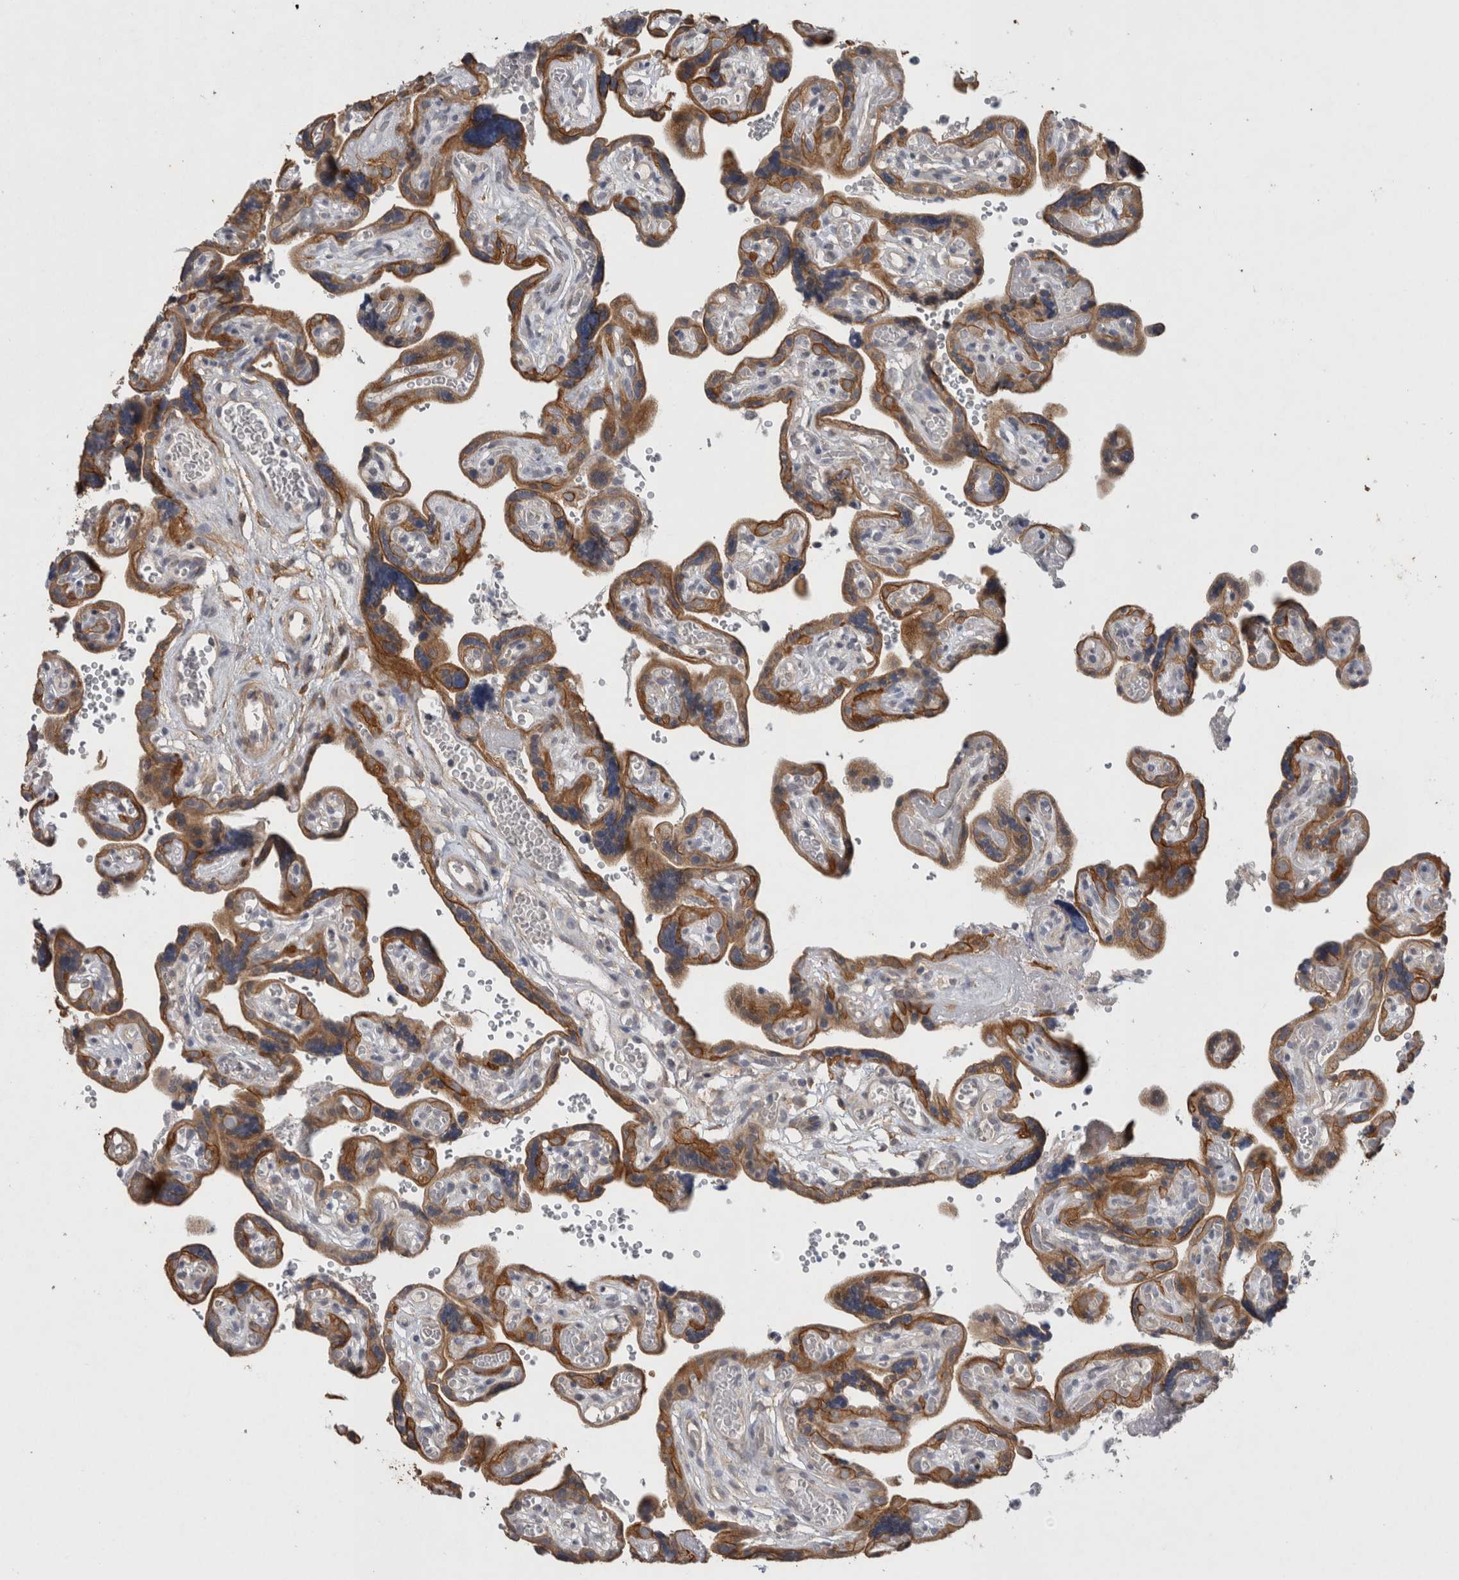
{"staining": {"intensity": "strong", "quantity": ">75%", "location": "cytoplasmic/membranous"}, "tissue": "placenta", "cell_type": "Decidual cells", "image_type": "normal", "snomed": [{"axis": "morphology", "description": "Normal tissue, NOS"}, {"axis": "topography", "description": "Placenta"}], "caption": "Approximately >75% of decidual cells in benign placenta display strong cytoplasmic/membranous protein staining as visualized by brown immunohistochemical staining.", "gene": "RHPN1", "patient": {"sex": "female", "age": 30}}